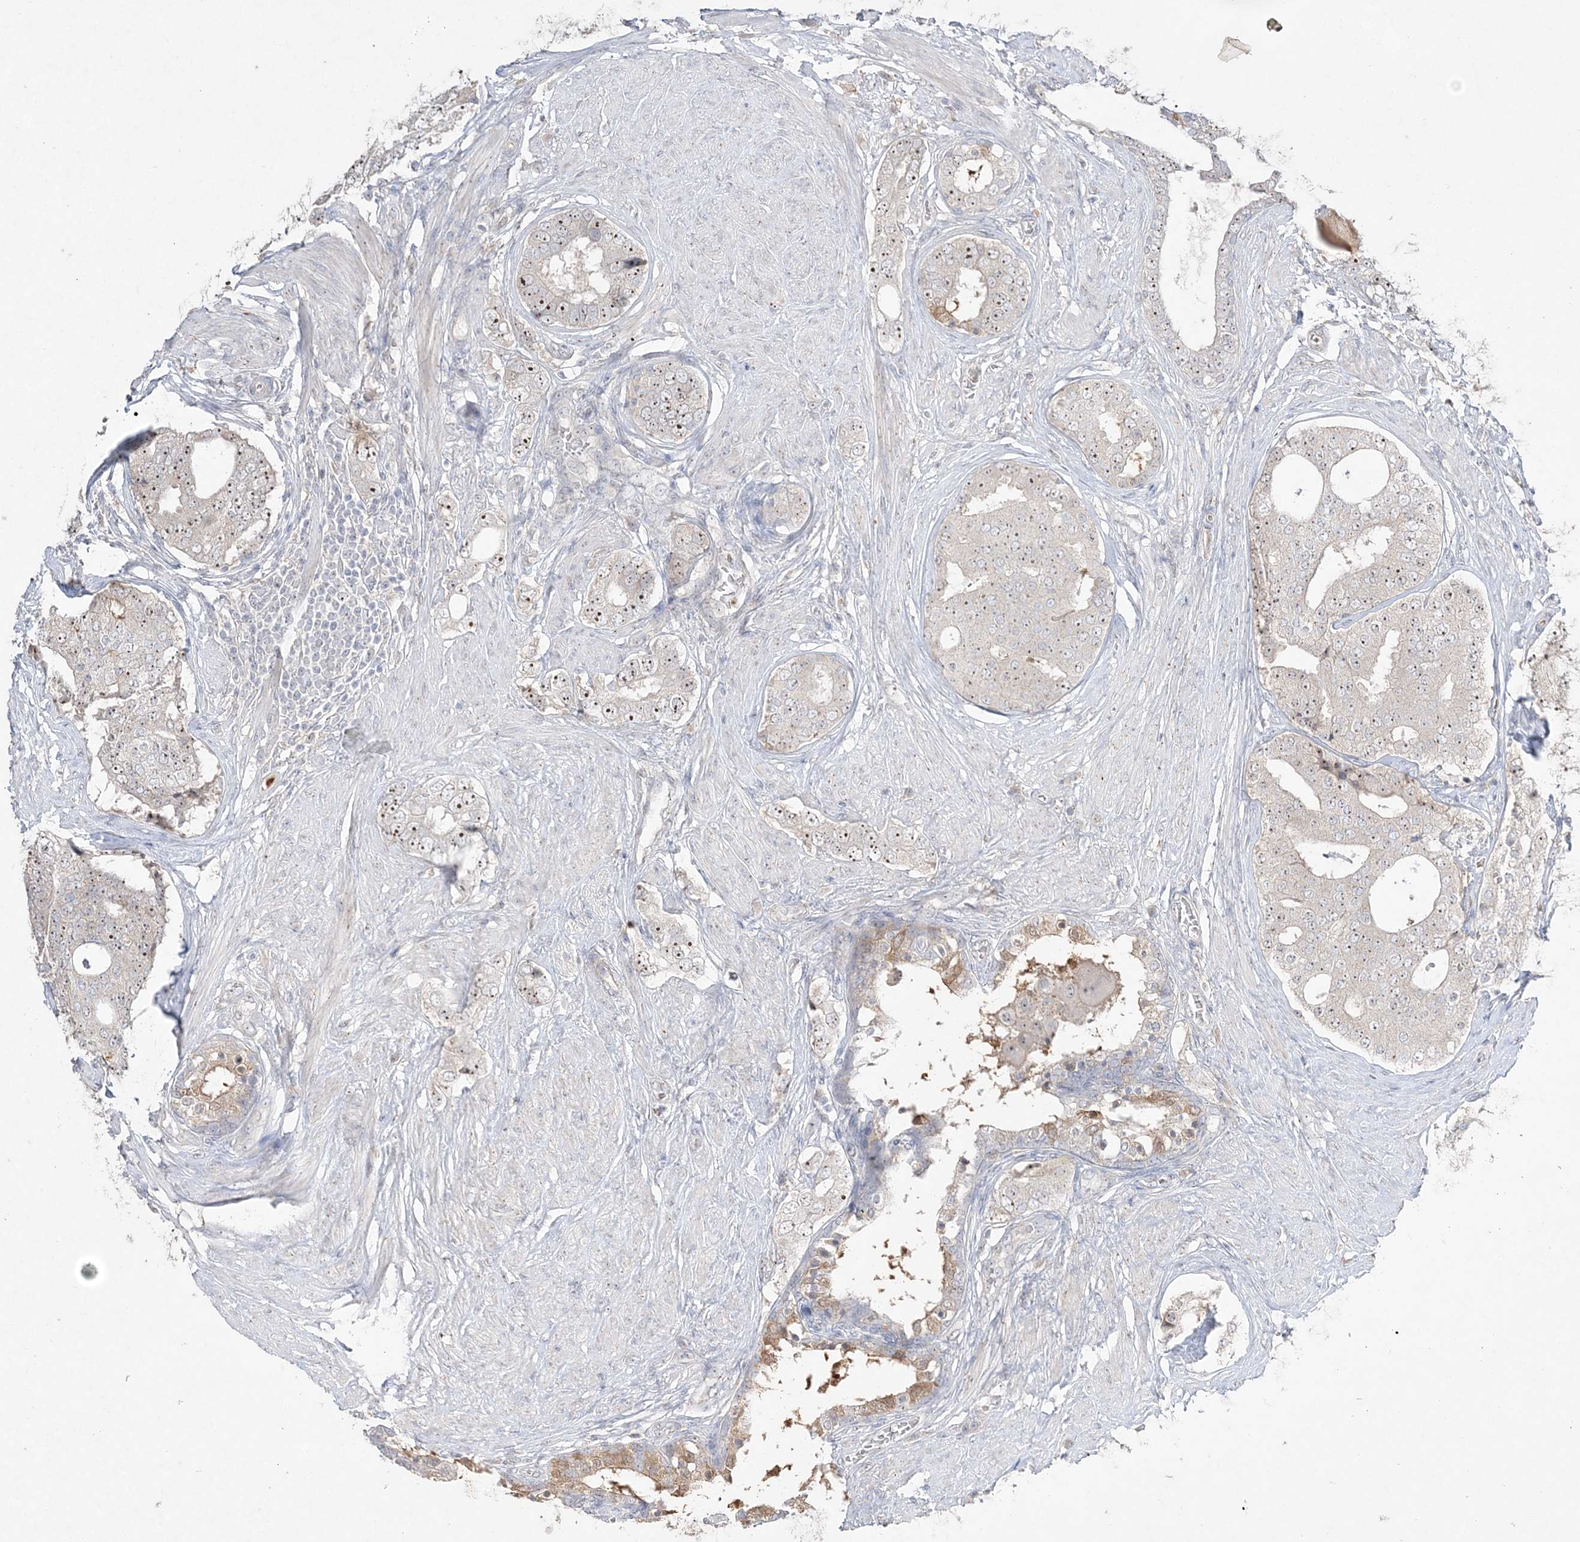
{"staining": {"intensity": "strong", "quantity": ">75%", "location": "nuclear"}, "tissue": "prostate cancer", "cell_type": "Tumor cells", "image_type": "cancer", "snomed": [{"axis": "morphology", "description": "Adenocarcinoma, High grade"}, {"axis": "topography", "description": "Prostate"}], "caption": "This is an image of immunohistochemistry staining of adenocarcinoma (high-grade) (prostate), which shows strong staining in the nuclear of tumor cells.", "gene": "NOP16", "patient": {"sex": "male", "age": 56}}